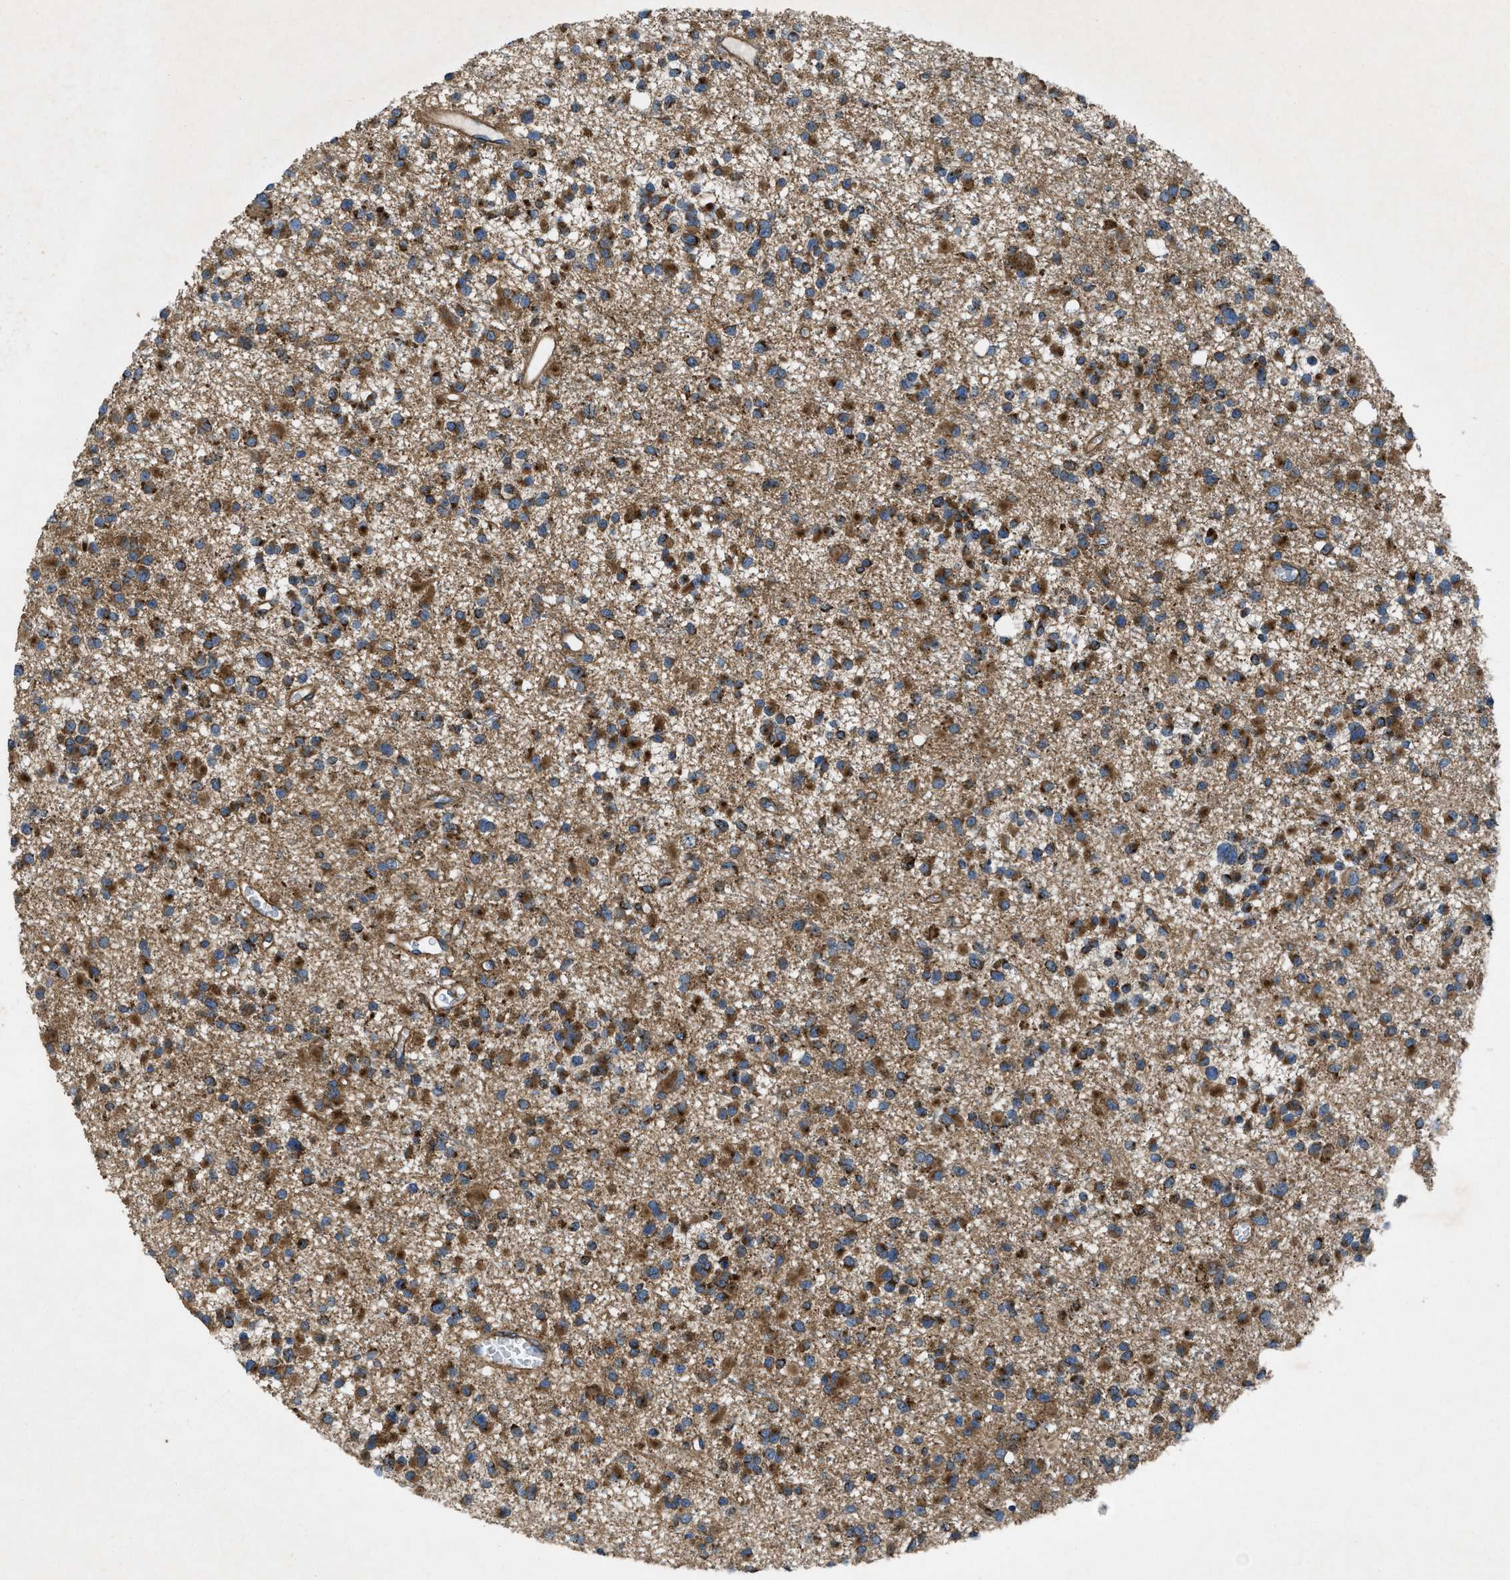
{"staining": {"intensity": "strong", "quantity": ">75%", "location": "cytoplasmic/membranous"}, "tissue": "glioma", "cell_type": "Tumor cells", "image_type": "cancer", "snomed": [{"axis": "morphology", "description": "Glioma, malignant, Low grade"}, {"axis": "topography", "description": "Brain"}], "caption": "Strong cytoplasmic/membranous protein positivity is seen in approximately >75% of tumor cells in glioma.", "gene": "PER3", "patient": {"sex": "female", "age": 22}}